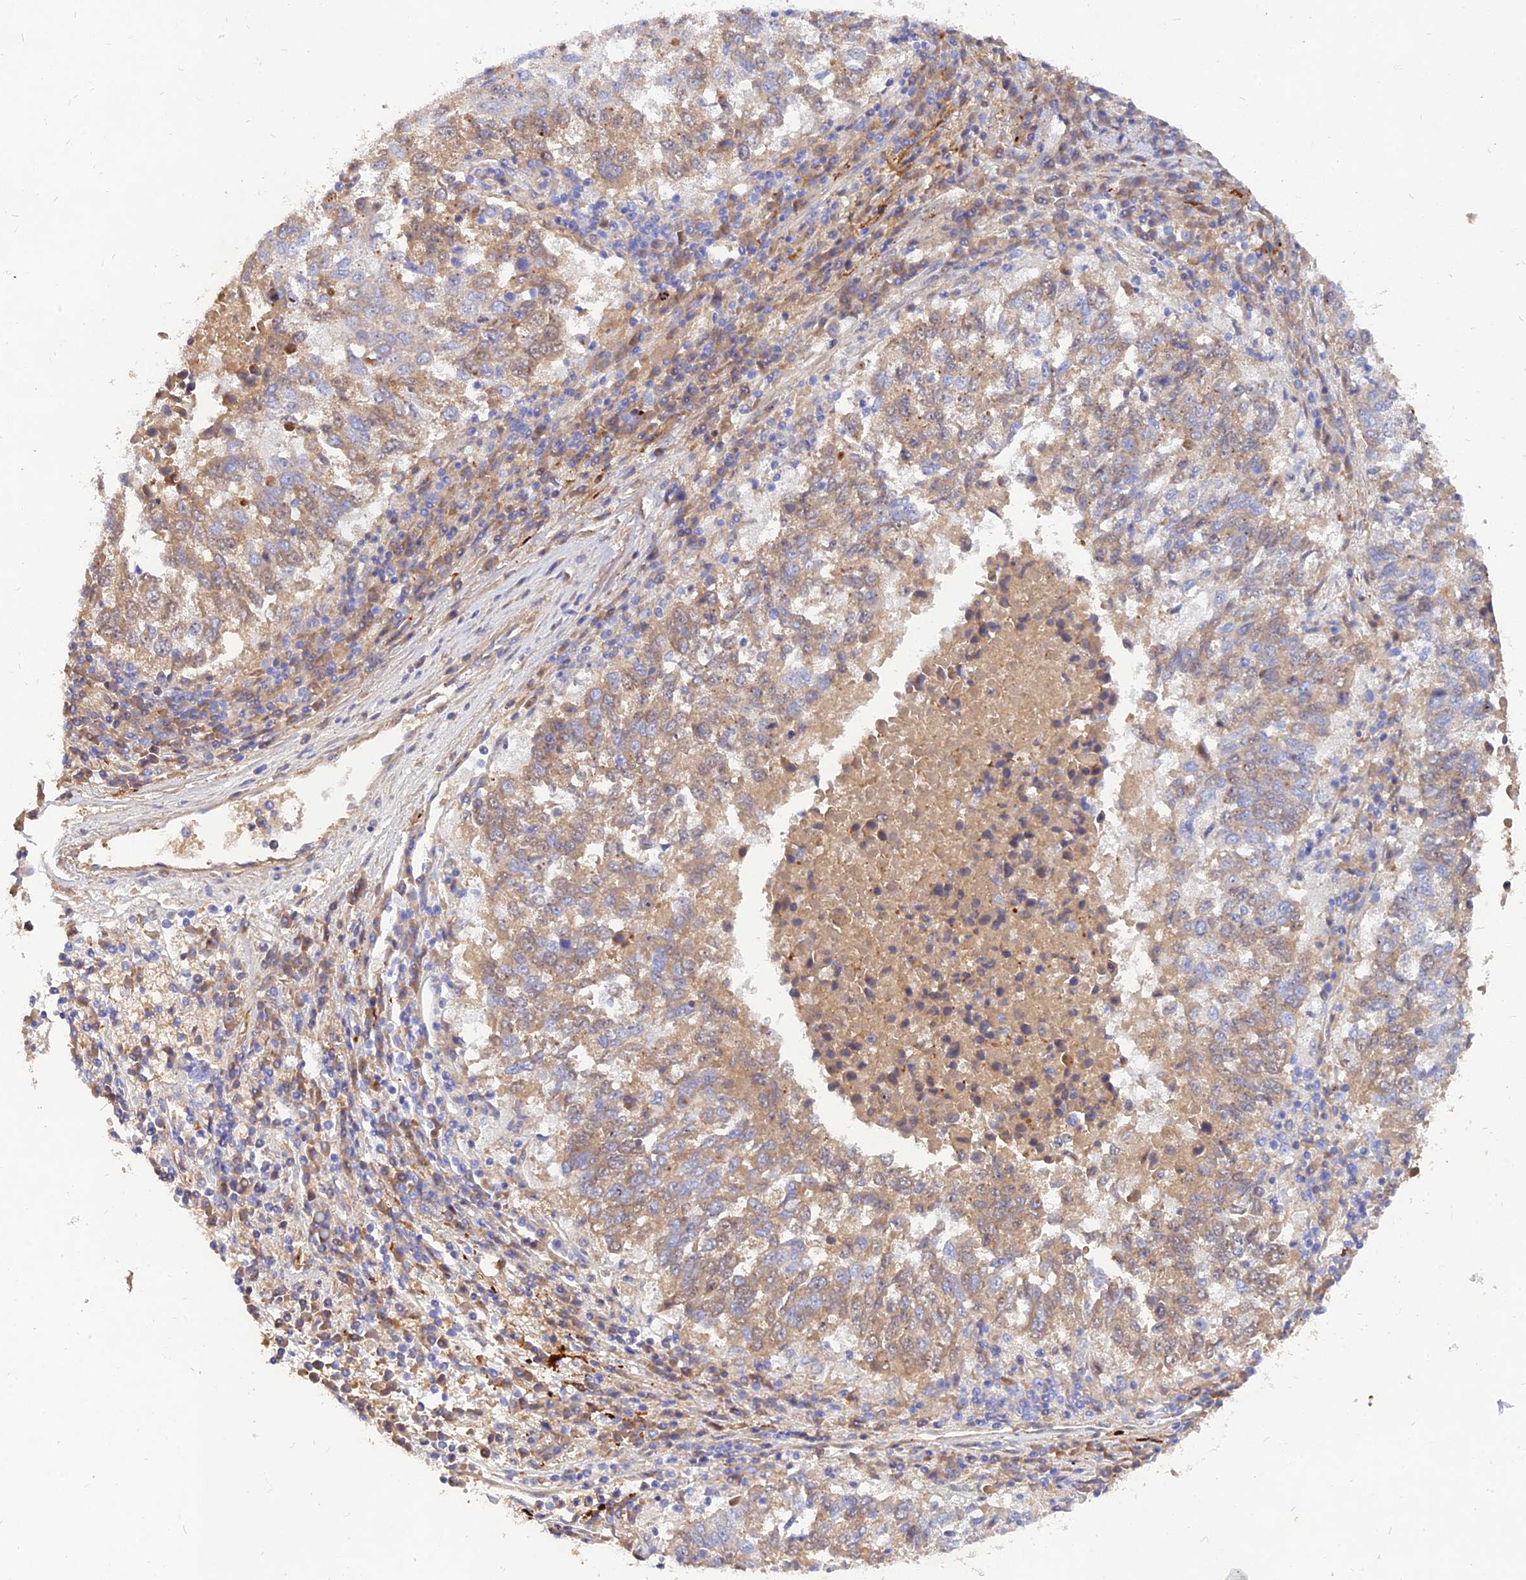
{"staining": {"intensity": "moderate", "quantity": "25%-75%", "location": "cytoplasmic/membranous"}, "tissue": "lung cancer", "cell_type": "Tumor cells", "image_type": "cancer", "snomed": [{"axis": "morphology", "description": "Squamous cell carcinoma, NOS"}, {"axis": "topography", "description": "Lung"}], "caption": "Lung cancer was stained to show a protein in brown. There is medium levels of moderate cytoplasmic/membranous positivity in about 25%-75% of tumor cells. (Brightfield microscopy of DAB IHC at high magnification).", "gene": "MROH1", "patient": {"sex": "male", "age": 73}}